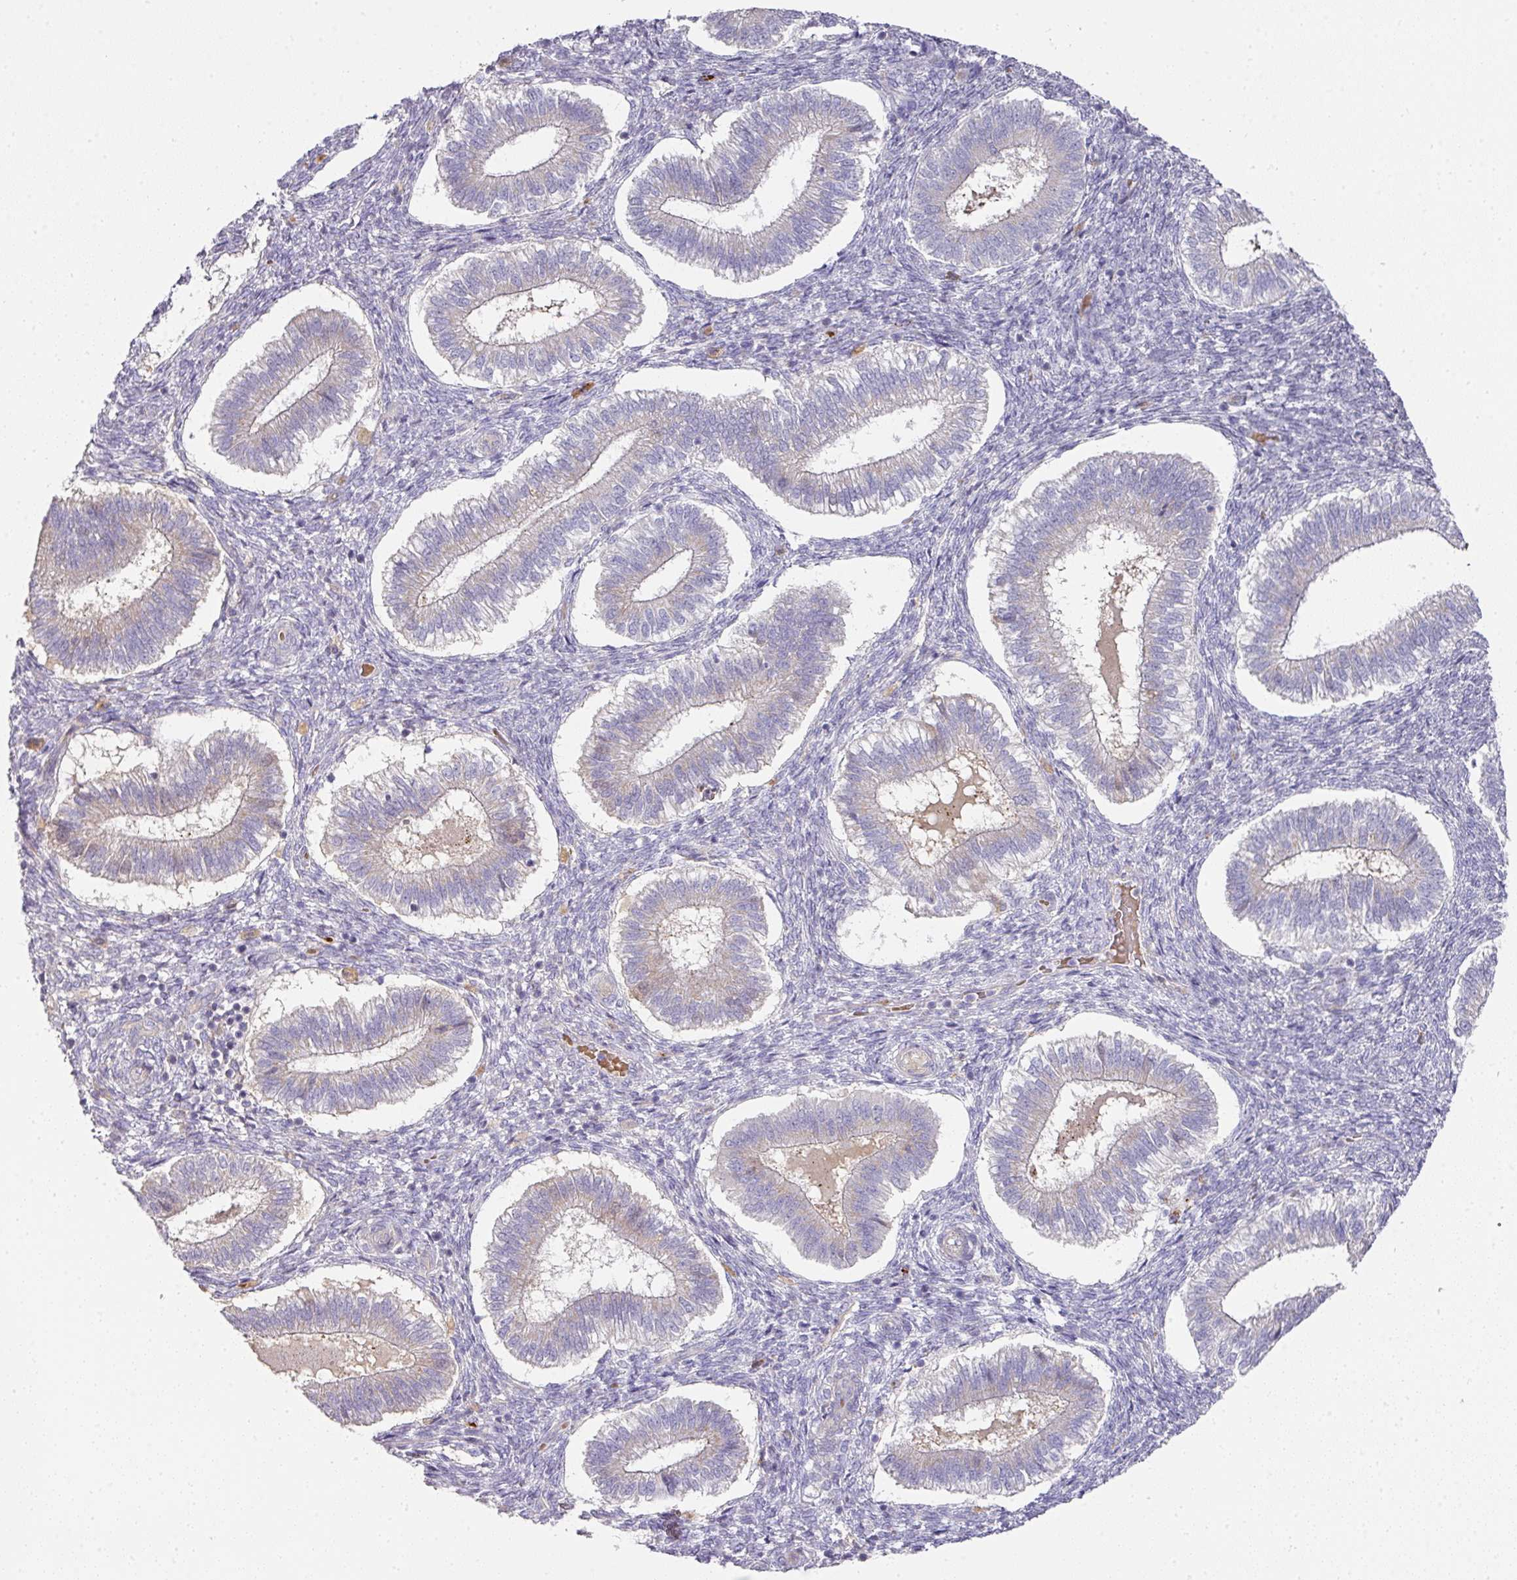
{"staining": {"intensity": "negative", "quantity": "none", "location": "none"}, "tissue": "endometrium", "cell_type": "Cells in endometrial stroma", "image_type": "normal", "snomed": [{"axis": "morphology", "description": "Normal tissue, NOS"}, {"axis": "topography", "description": "Endometrium"}], "caption": "Micrograph shows no significant protein staining in cells in endometrial stroma of benign endometrium.", "gene": "TARM1", "patient": {"sex": "female", "age": 25}}